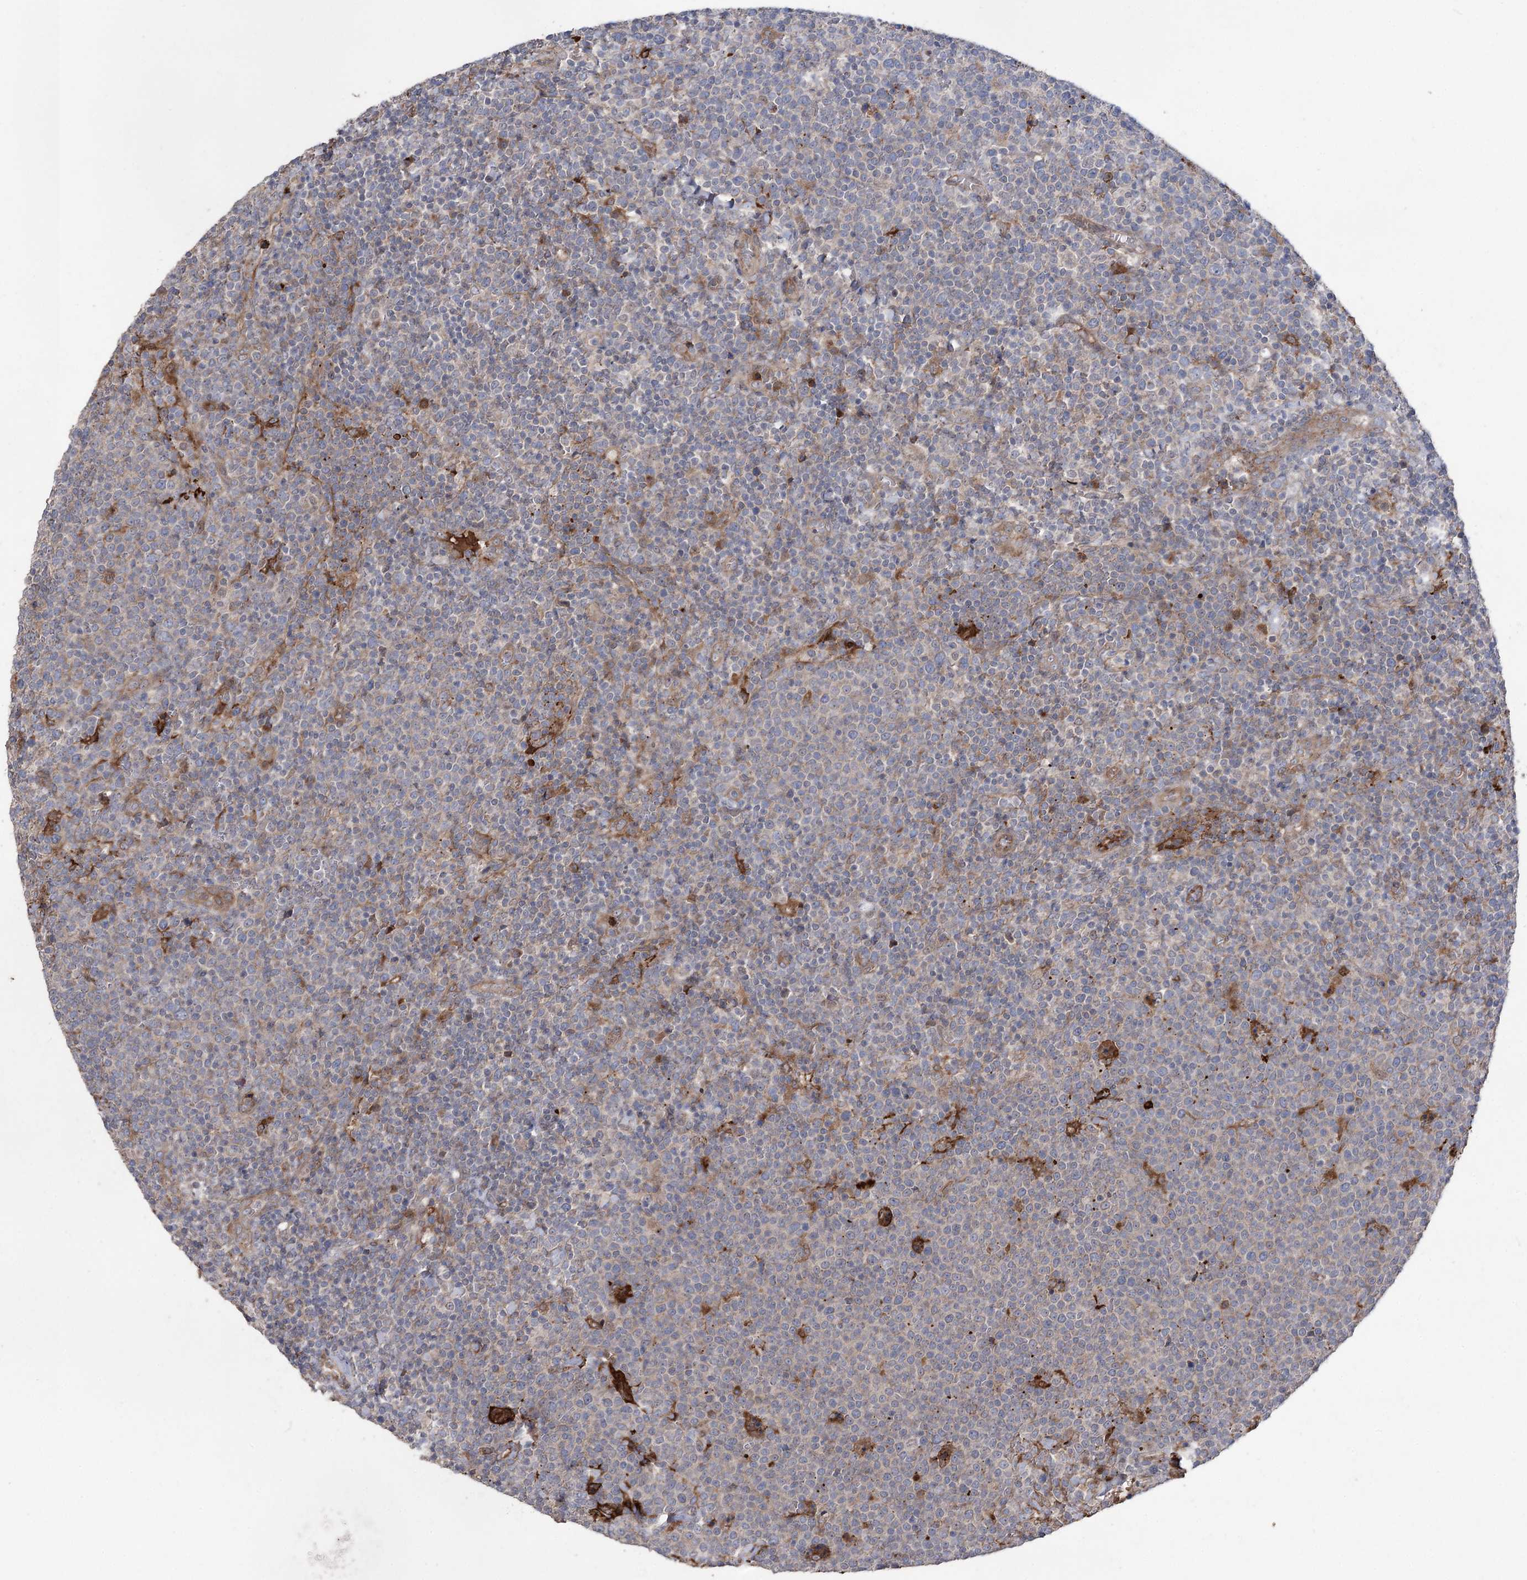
{"staining": {"intensity": "negative", "quantity": "none", "location": "none"}, "tissue": "lymphoma", "cell_type": "Tumor cells", "image_type": "cancer", "snomed": [{"axis": "morphology", "description": "Malignant lymphoma, non-Hodgkin's type, High grade"}, {"axis": "topography", "description": "Lymph node"}], "caption": "DAB immunohistochemical staining of human lymphoma reveals no significant positivity in tumor cells.", "gene": "OTUD1", "patient": {"sex": "male", "age": 61}}